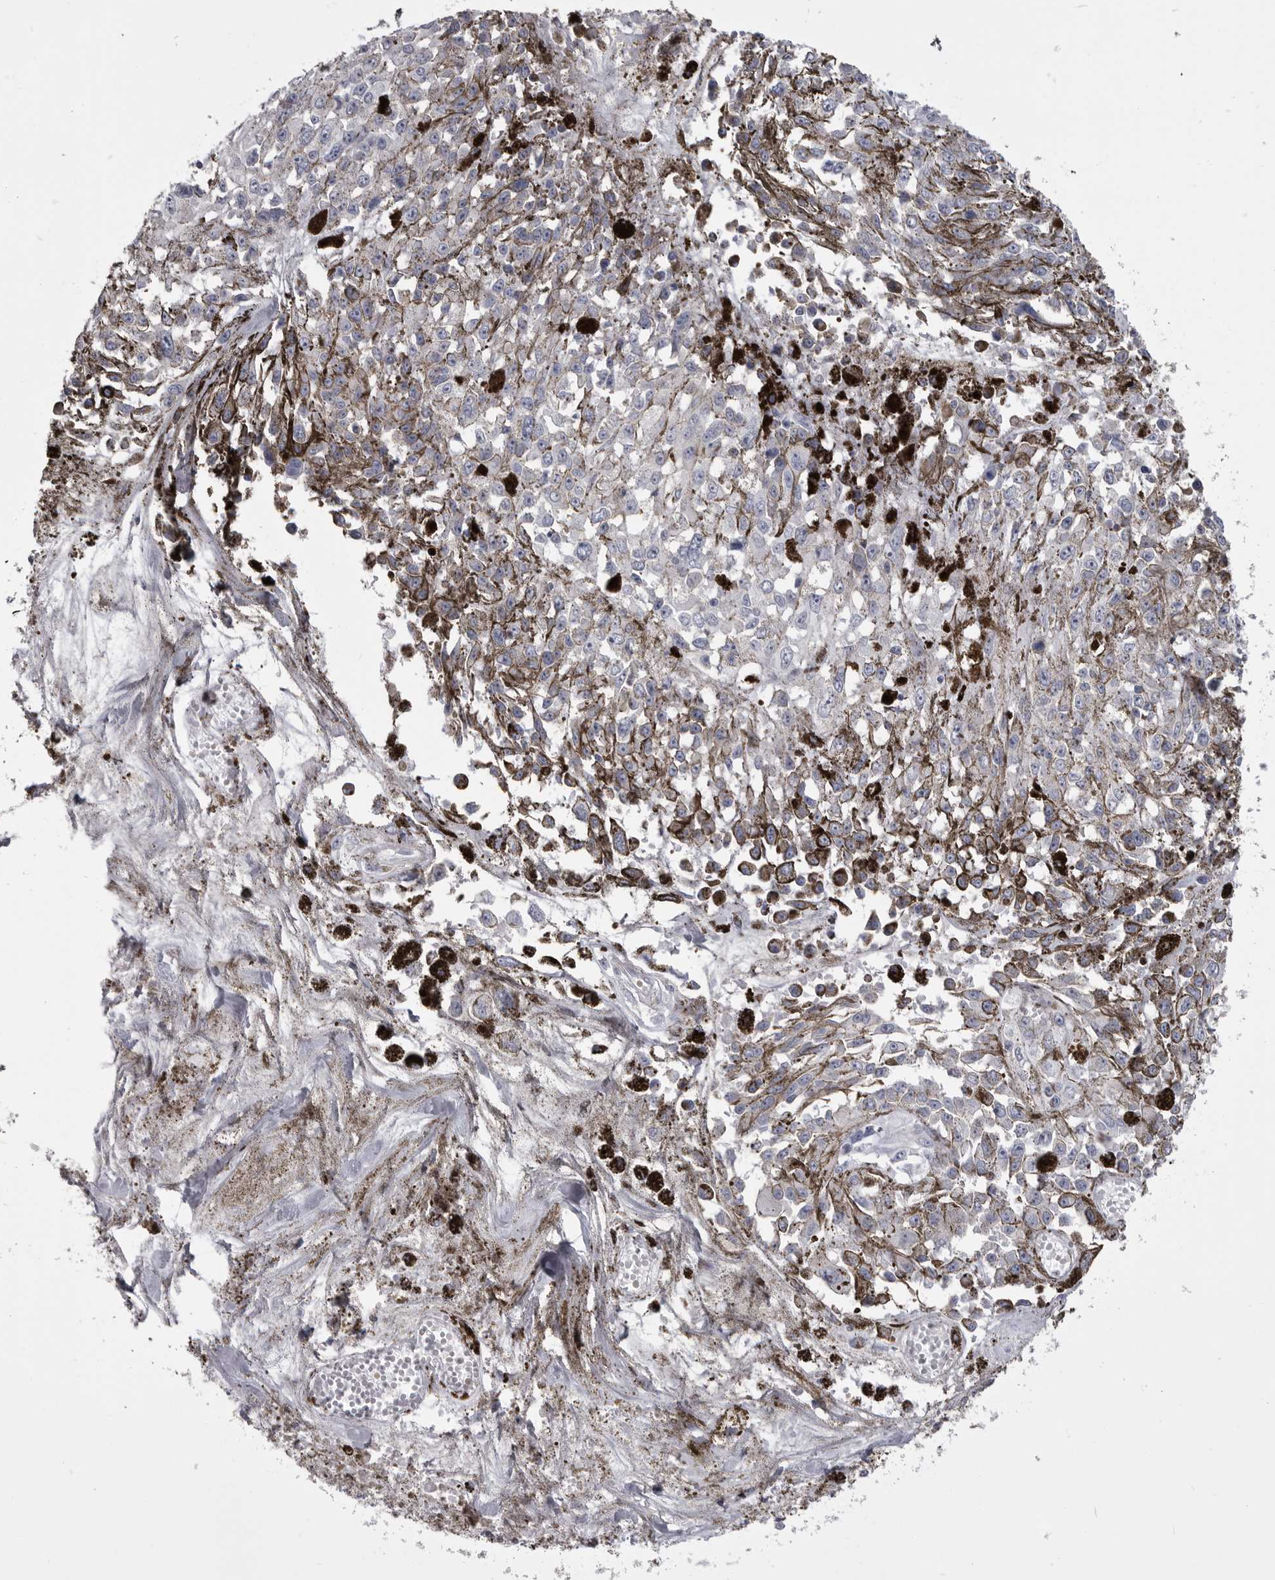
{"staining": {"intensity": "negative", "quantity": "none", "location": "none"}, "tissue": "melanoma", "cell_type": "Tumor cells", "image_type": "cancer", "snomed": [{"axis": "morphology", "description": "Malignant melanoma, Metastatic site"}, {"axis": "topography", "description": "Lymph node"}], "caption": "Immunohistochemistry (IHC) micrograph of neoplastic tissue: human melanoma stained with DAB (3,3'-diaminobenzidine) reveals no significant protein expression in tumor cells.", "gene": "ANK2", "patient": {"sex": "male", "age": 59}}